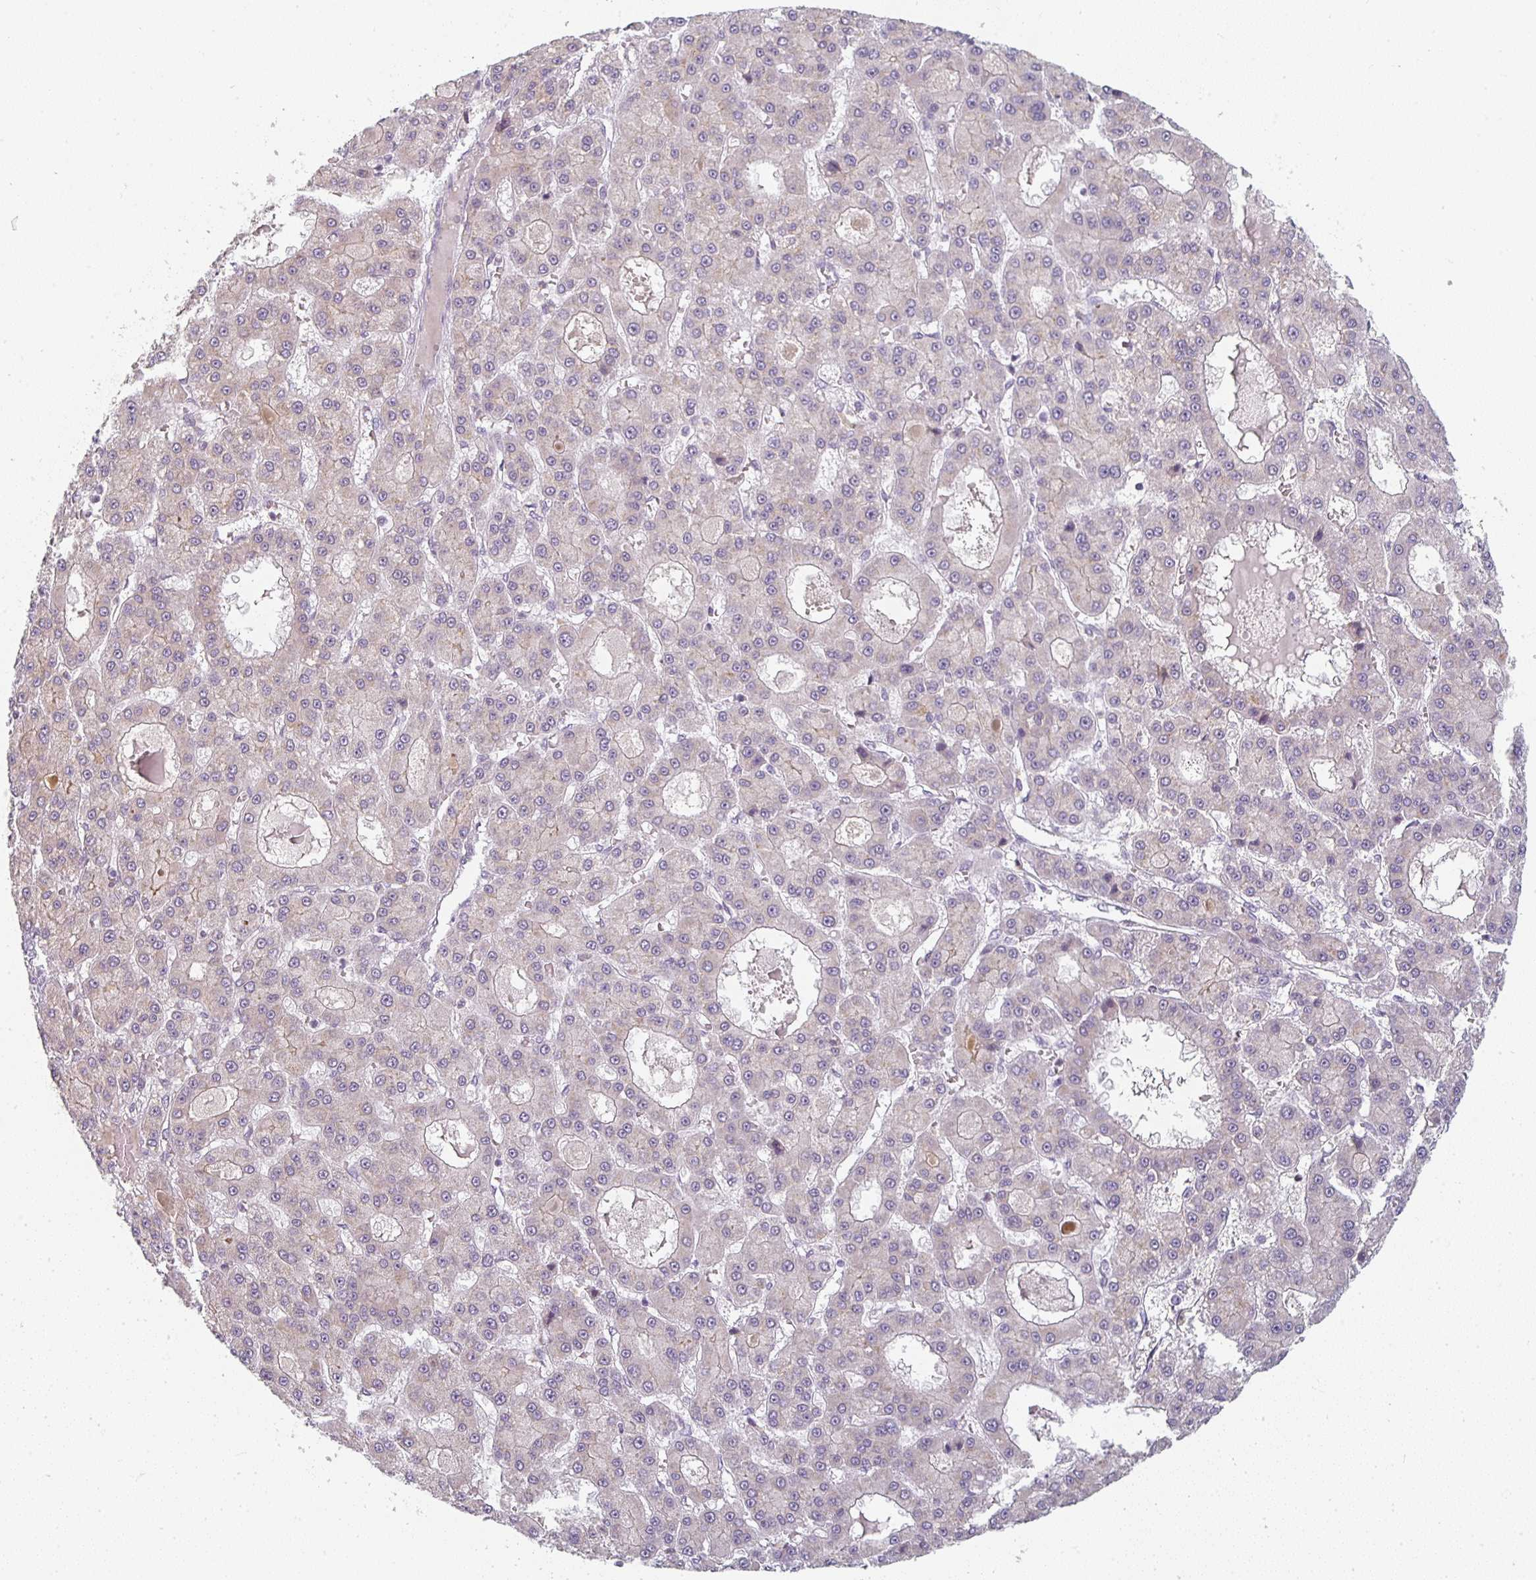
{"staining": {"intensity": "negative", "quantity": "none", "location": "none"}, "tissue": "liver cancer", "cell_type": "Tumor cells", "image_type": "cancer", "snomed": [{"axis": "morphology", "description": "Carcinoma, Hepatocellular, NOS"}, {"axis": "topography", "description": "Liver"}], "caption": "The micrograph displays no significant positivity in tumor cells of liver hepatocellular carcinoma.", "gene": "CTHRC1", "patient": {"sex": "male", "age": 70}}